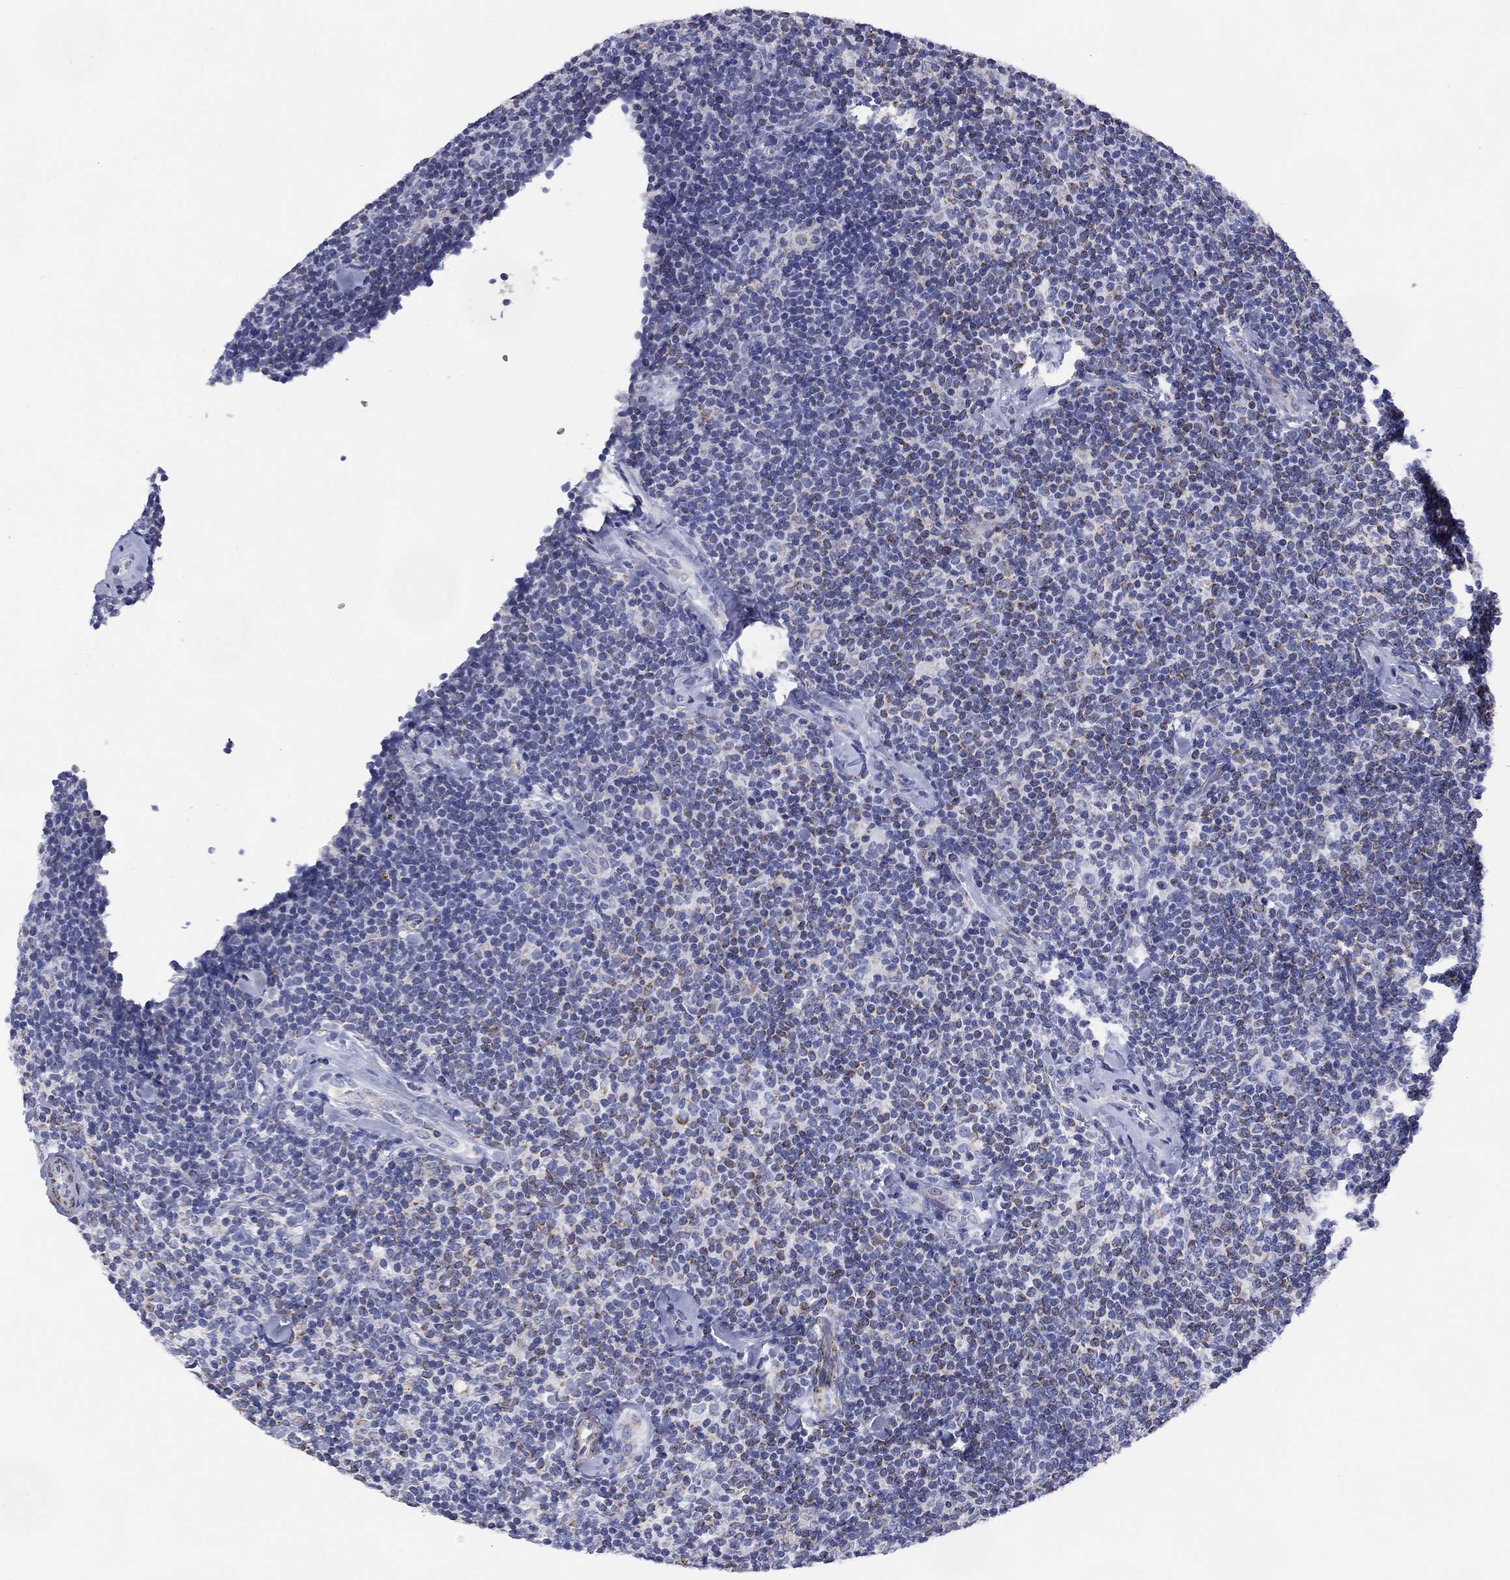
{"staining": {"intensity": "moderate", "quantity": "<25%", "location": "cytoplasmic/membranous"}, "tissue": "lymphoma", "cell_type": "Tumor cells", "image_type": "cancer", "snomed": [{"axis": "morphology", "description": "Malignant lymphoma, non-Hodgkin's type, Low grade"}, {"axis": "topography", "description": "Lymph node"}], "caption": "Lymphoma tissue reveals moderate cytoplasmic/membranous positivity in about <25% of tumor cells", "gene": "MGST3", "patient": {"sex": "female", "age": 56}}